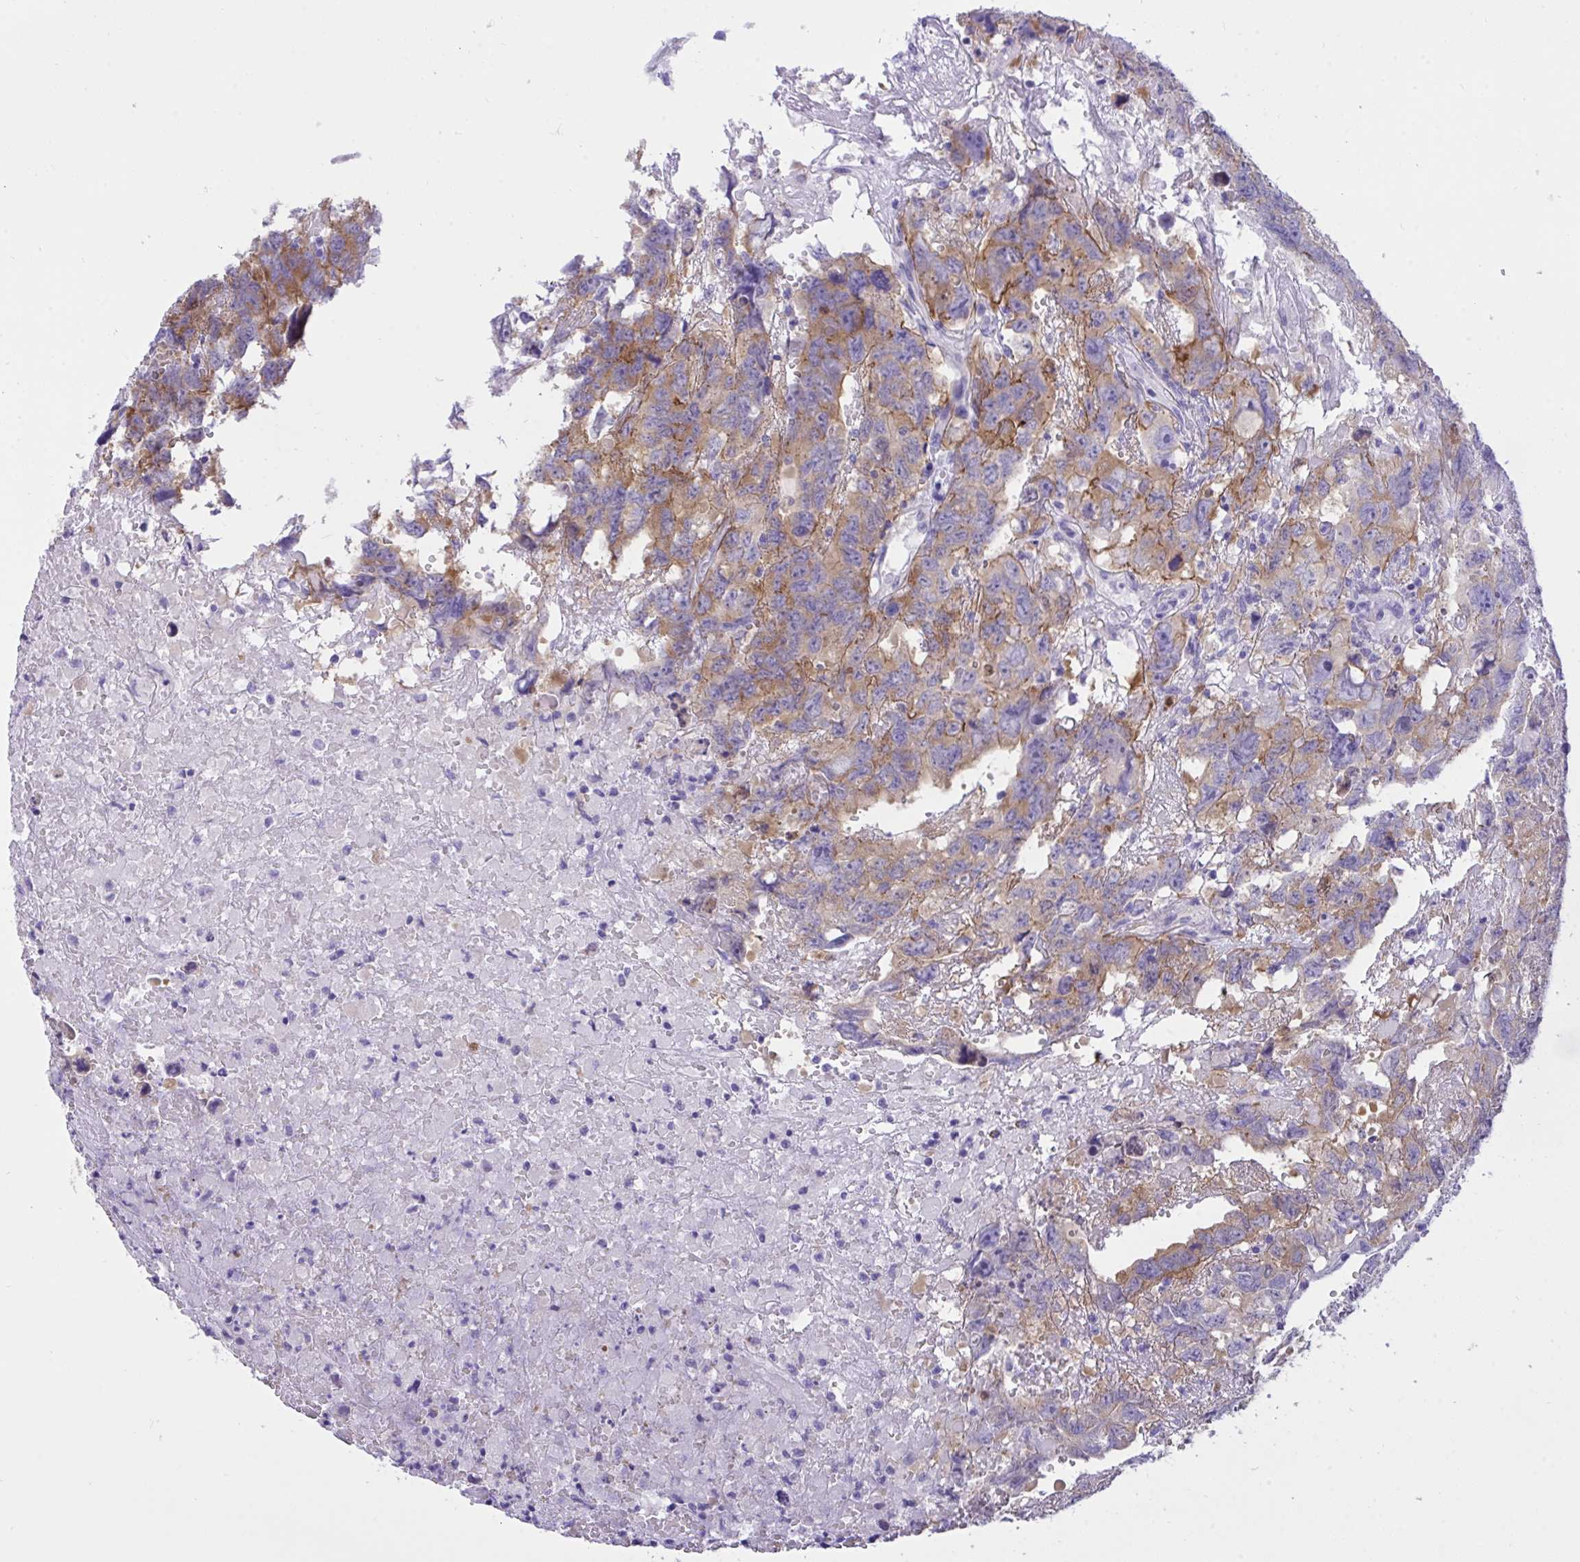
{"staining": {"intensity": "weak", "quantity": "25%-75%", "location": "cytoplasmic/membranous"}, "tissue": "testis cancer", "cell_type": "Tumor cells", "image_type": "cancer", "snomed": [{"axis": "morphology", "description": "Carcinoma, Embryonal, NOS"}, {"axis": "topography", "description": "Testis"}], "caption": "Embryonal carcinoma (testis) tissue reveals weak cytoplasmic/membranous staining in about 25%-75% of tumor cells, visualized by immunohistochemistry. (DAB = brown stain, brightfield microscopy at high magnification).", "gene": "TLN2", "patient": {"sex": "male", "age": 45}}